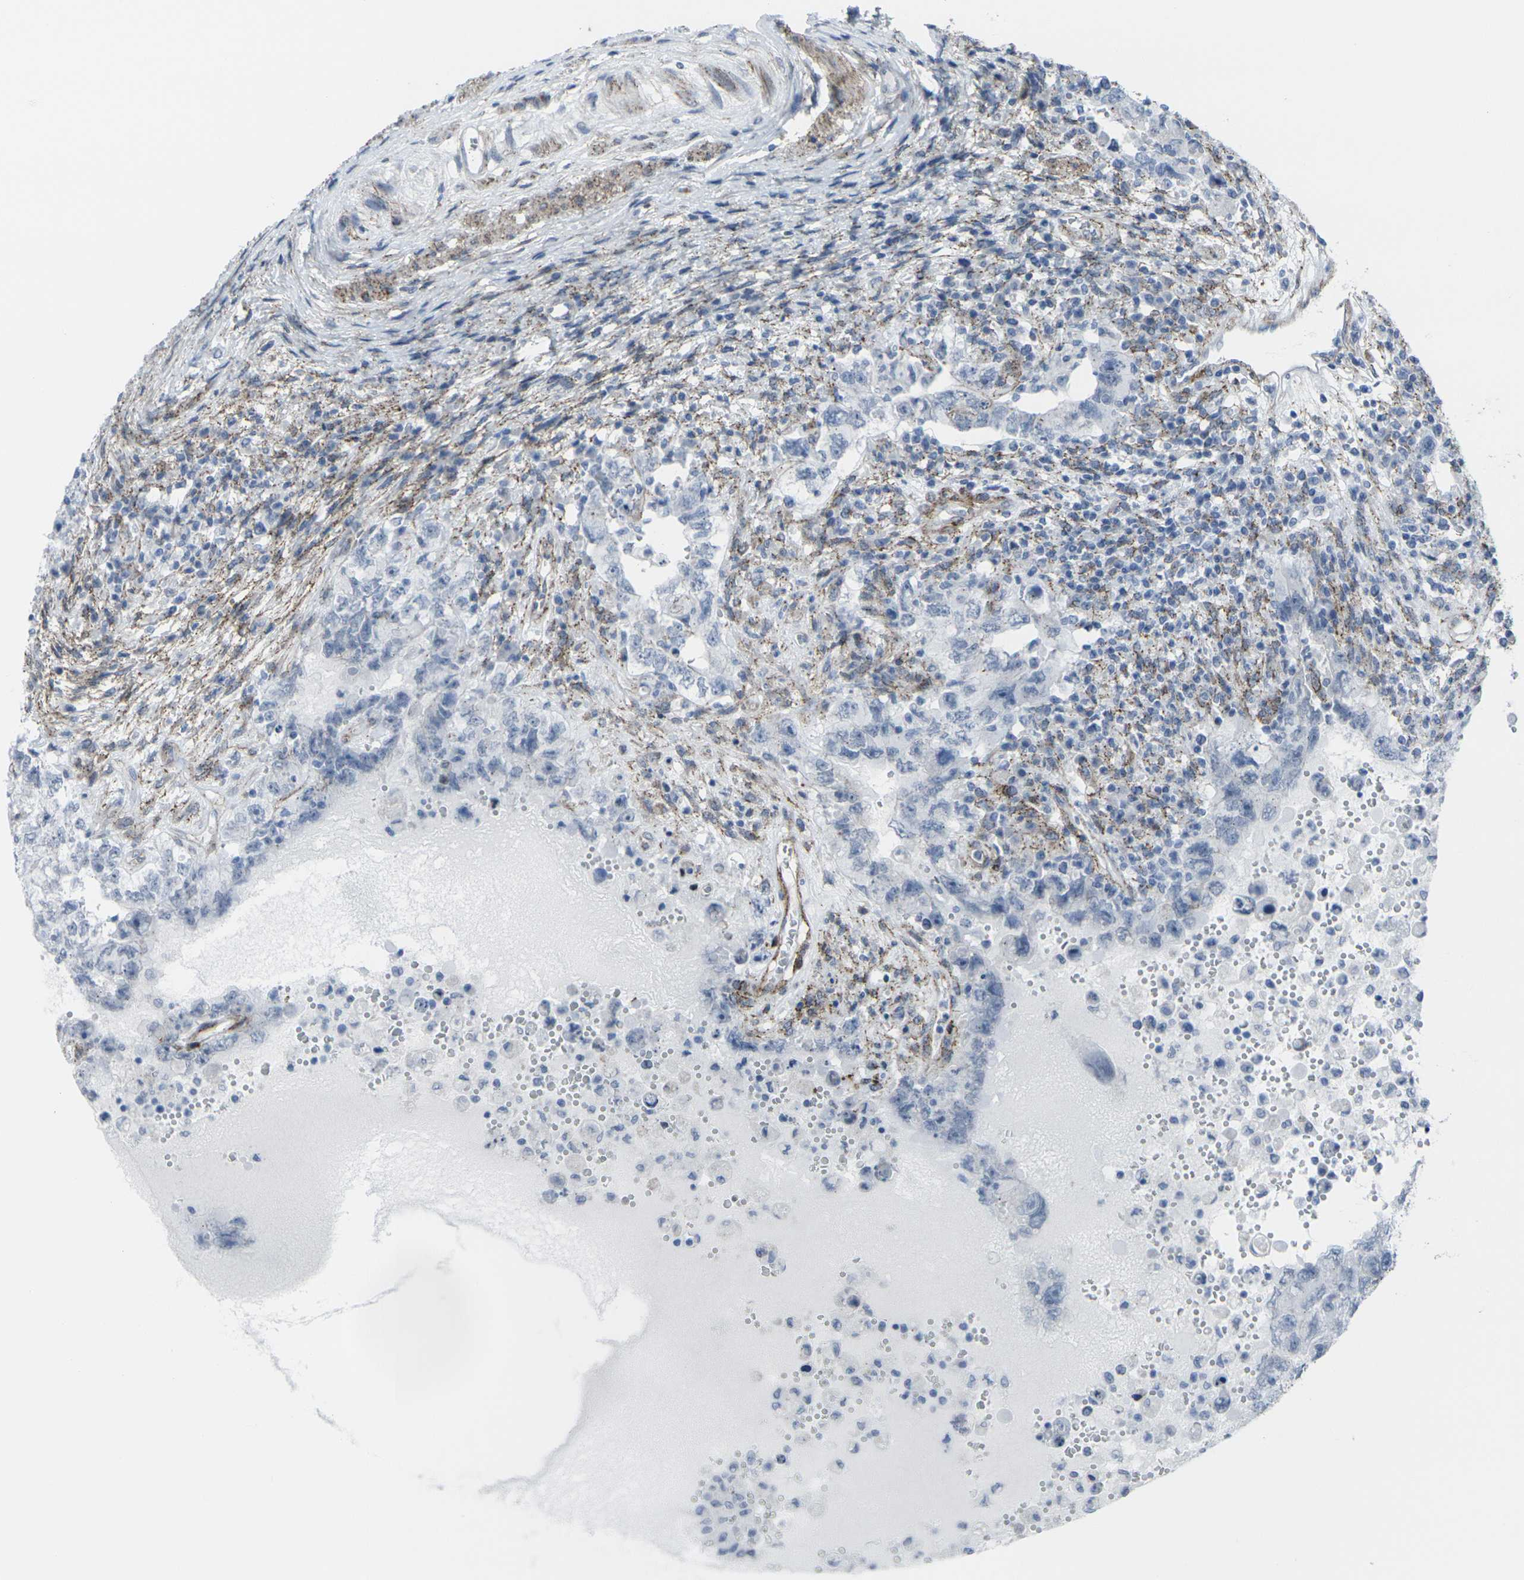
{"staining": {"intensity": "negative", "quantity": "none", "location": "none"}, "tissue": "testis cancer", "cell_type": "Tumor cells", "image_type": "cancer", "snomed": [{"axis": "morphology", "description": "Carcinoma, Embryonal, NOS"}, {"axis": "topography", "description": "Testis"}], "caption": "Photomicrograph shows no protein positivity in tumor cells of testis embryonal carcinoma tissue.", "gene": "CDH11", "patient": {"sex": "male", "age": 26}}